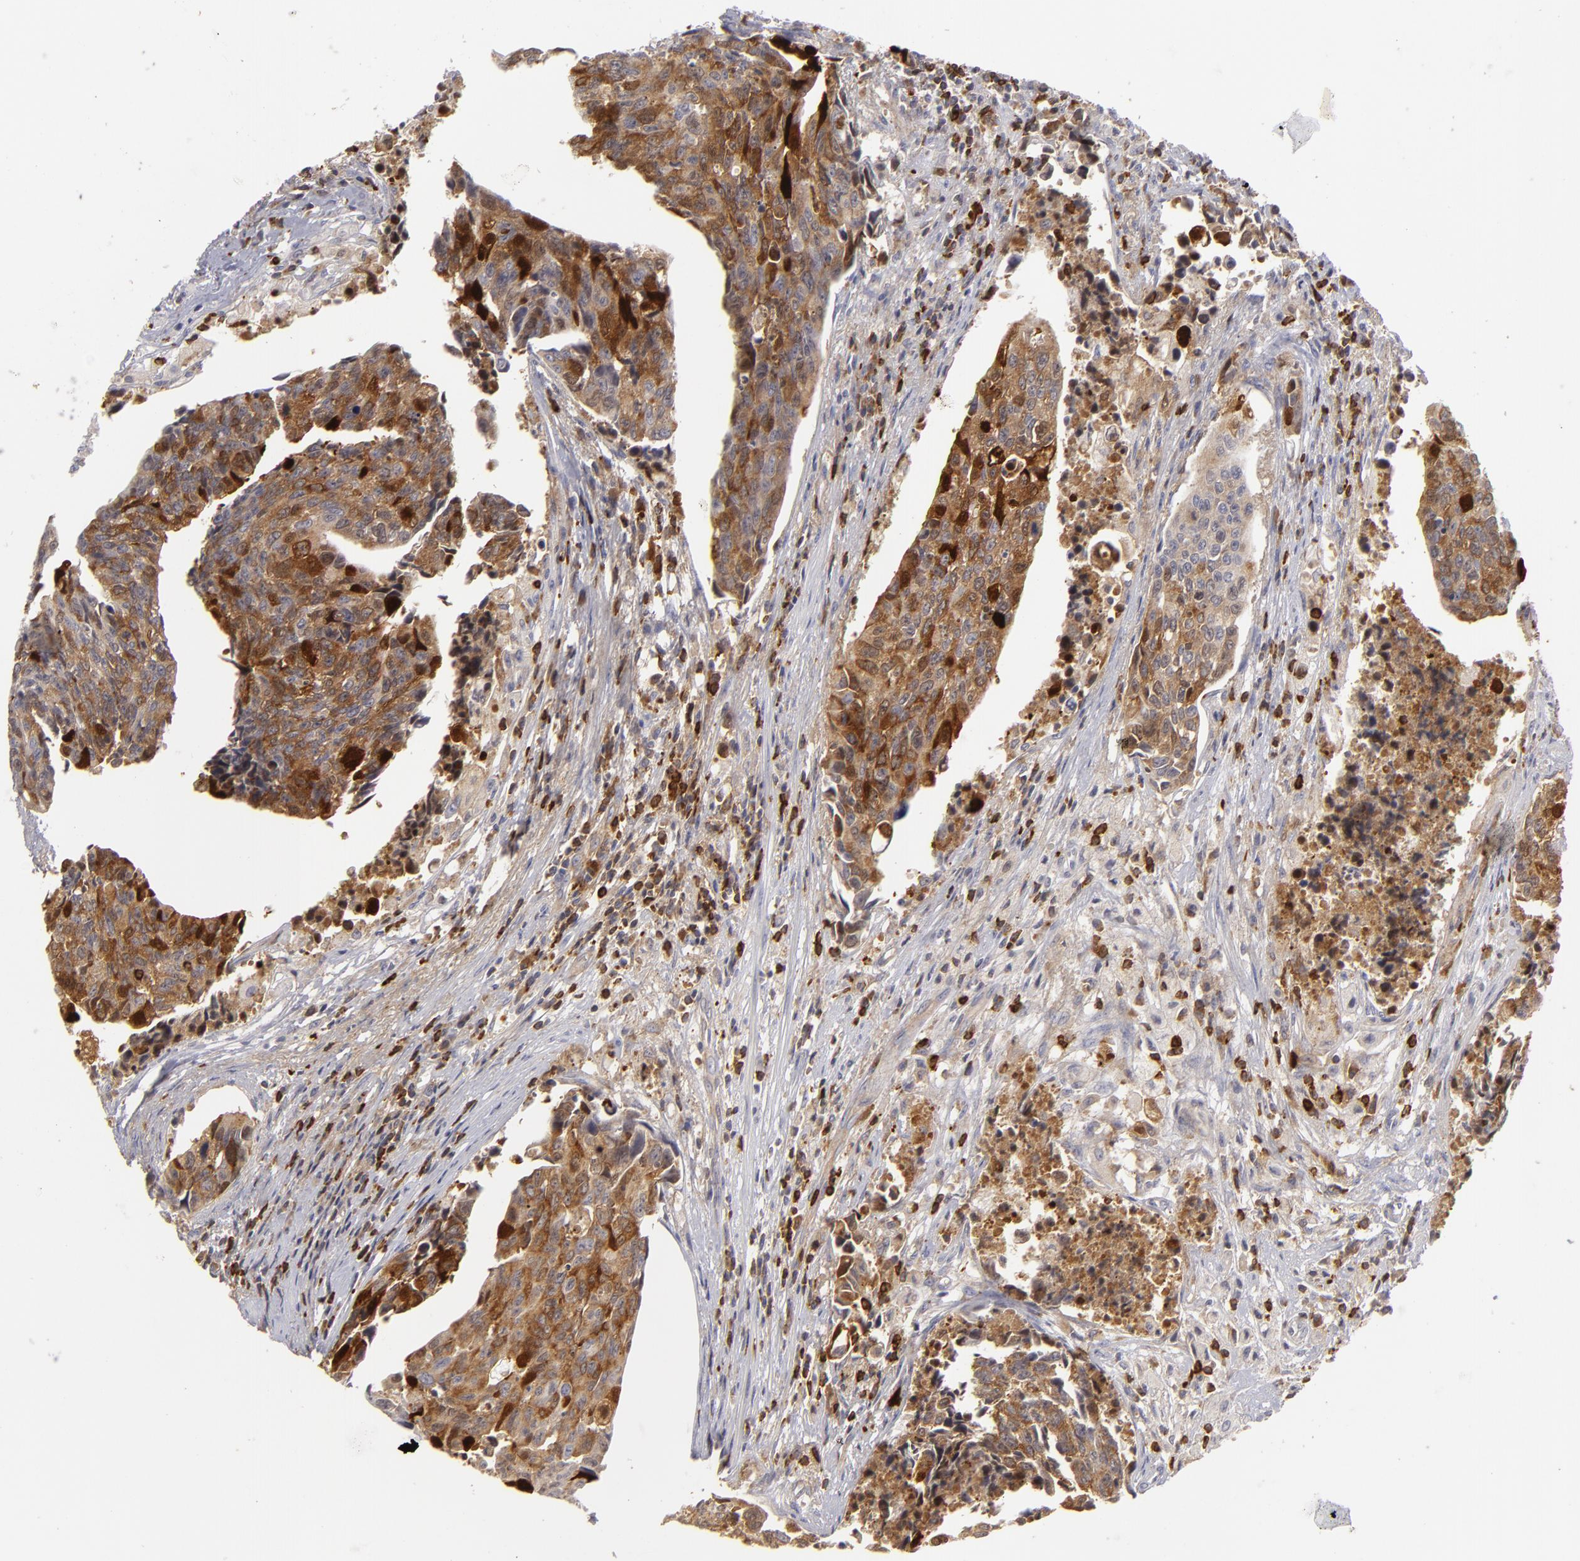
{"staining": {"intensity": "strong", "quantity": "25%-75%", "location": "cytoplasmic/membranous"}, "tissue": "urothelial cancer", "cell_type": "Tumor cells", "image_type": "cancer", "snomed": [{"axis": "morphology", "description": "Urothelial carcinoma, High grade"}, {"axis": "topography", "description": "Urinary bladder"}], "caption": "A micrograph of urothelial cancer stained for a protein demonstrates strong cytoplasmic/membranous brown staining in tumor cells.", "gene": "APOBEC3G", "patient": {"sex": "male", "age": 81}}